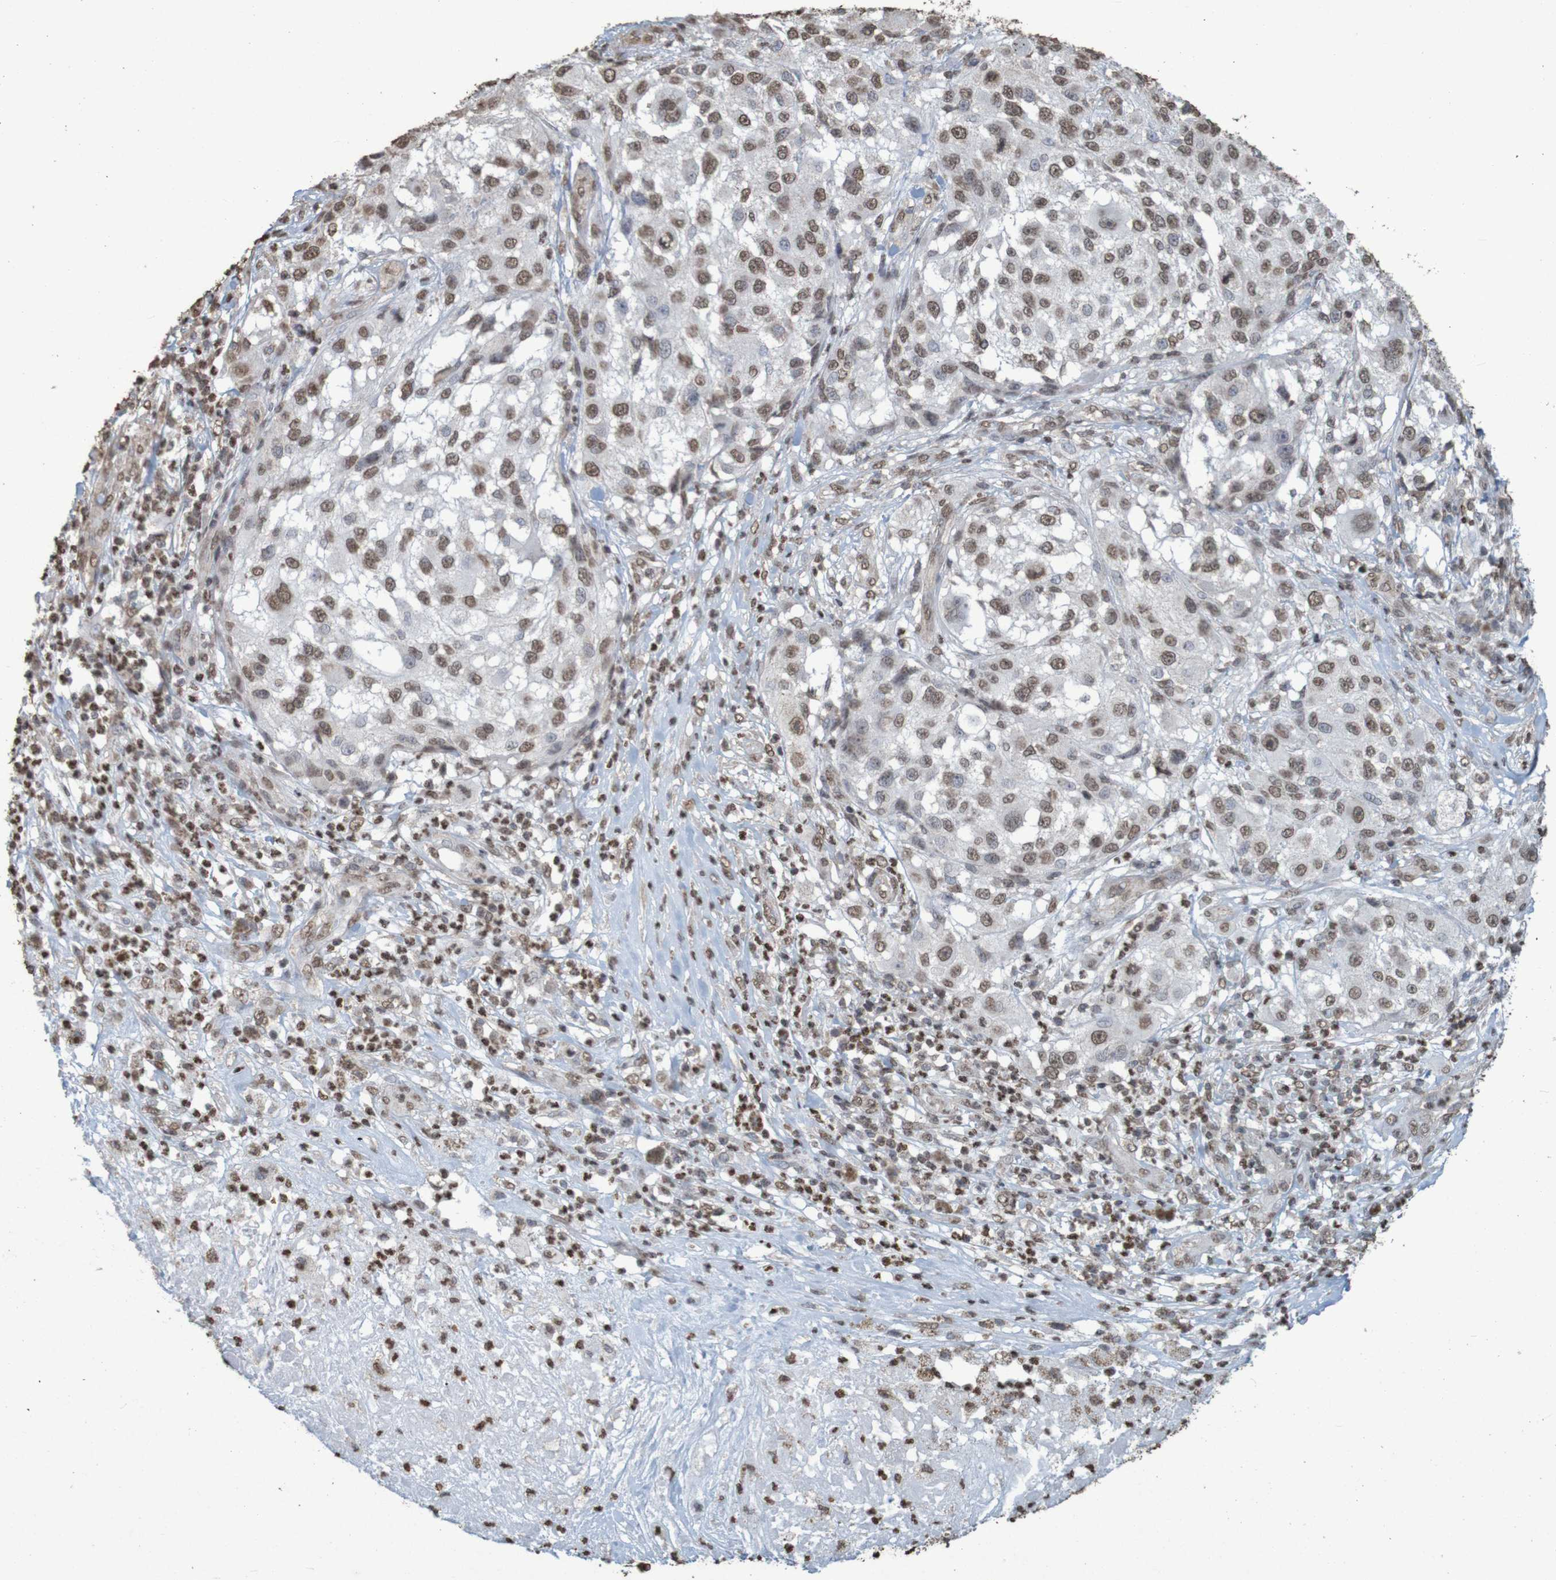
{"staining": {"intensity": "moderate", "quantity": ">75%", "location": "nuclear"}, "tissue": "melanoma", "cell_type": "Tumor cells", "image_type": "cancer", "snomed": [{"axis": "morphology", "description": "Necrosis, NOS"}, {"axis": "morphology", "description": "Malignant melanoma, NOS"}, {"axis": "topography", "description": "Skin"}], "caption": "Immunohistochemical staining of melanoma displays moderate nuclear protein staining in approximately >75% of tumor cells.", "gene": "GFI1", "patient": {"sex": "female", "age": 87}}